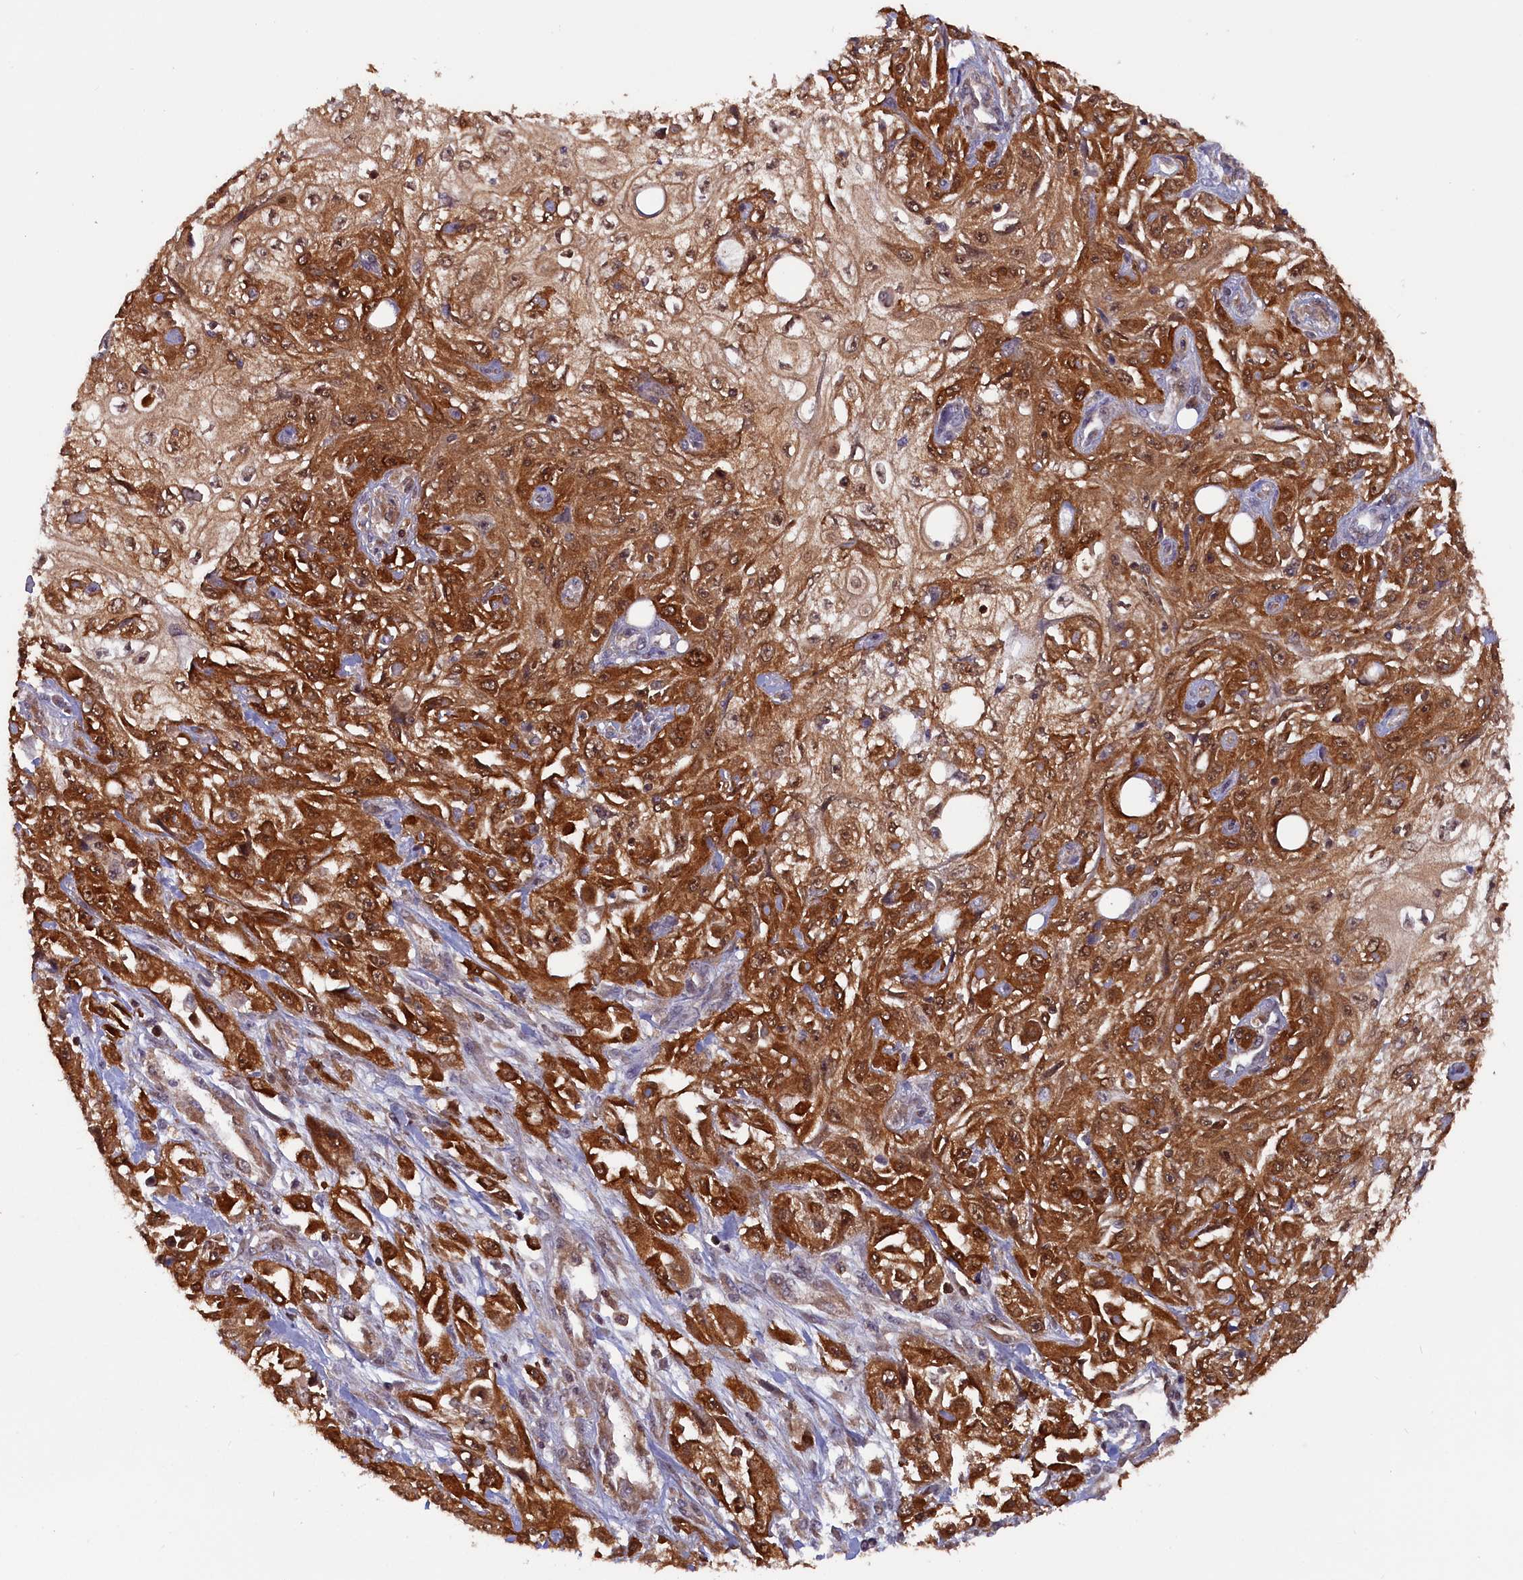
{"staining": {"intensity": "strong", "quantity": ">75%", "location": "cytoplasmic/membranous,nuclear"}, "tissue": "skin cancer", "cell_type": "Tumor cells", "image_type": "cancer", "snomed": [{"axis": "morphology", "description": "Squamous cell carcinoma, NOS"}, {"axis": "morphology", "description": "Squamous cell carcinoma, metastatic, NOS"}, {"axis": "topography", "description": "Skin"}, {"axis": "topography", "description": "Lymph node"}], "caption": "Protein staining of skin cancer tissue demonstrates strong cytoplasmic/membranous and nuclear positivity in approximately >75% of tumor cells.", "gene": "JPT2", "patient": {"sex": "male", "age": 75}}